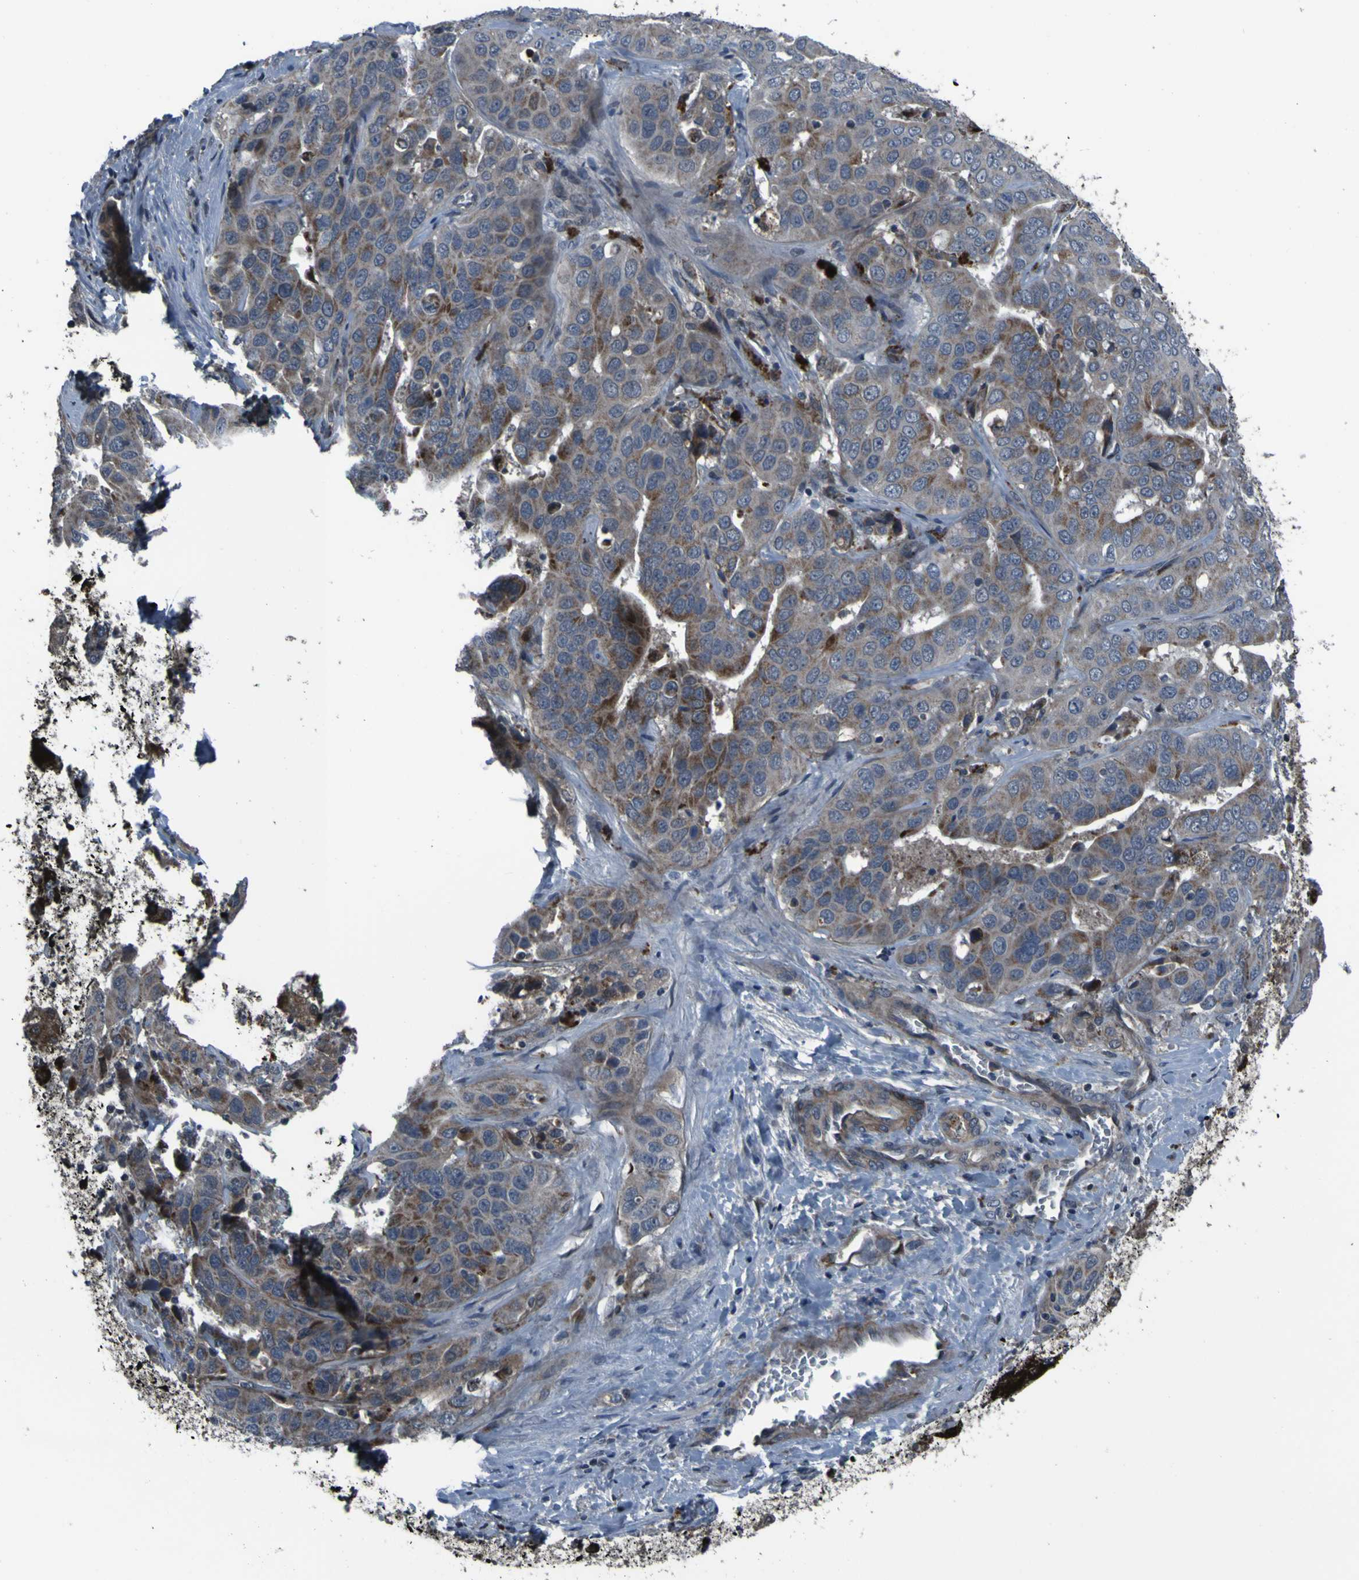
{"staining": {"intensity": "moderate", "quantity": ">75%", "location": "cytoplasmic/membranous"}, "tissue": "liver cancer", "cell_type": "Tumor cells", "image_type": "cancer", "snomed": [{"axis": "morphology", "description": "Cholangiocarcinoma"}, {"axis": "topography", "description": "Liver"}], "caption": "Immunohistochemistry (IHC) (DAB (3,3'-diaminobenzidine)) staining of human liver cholangiocarcinoma displays moderate cytoplasmic/membranous protein staining in about >75% of tumor cells.", "gene": "OSTM1", "patient": {"sex": "female", "age": 52}}